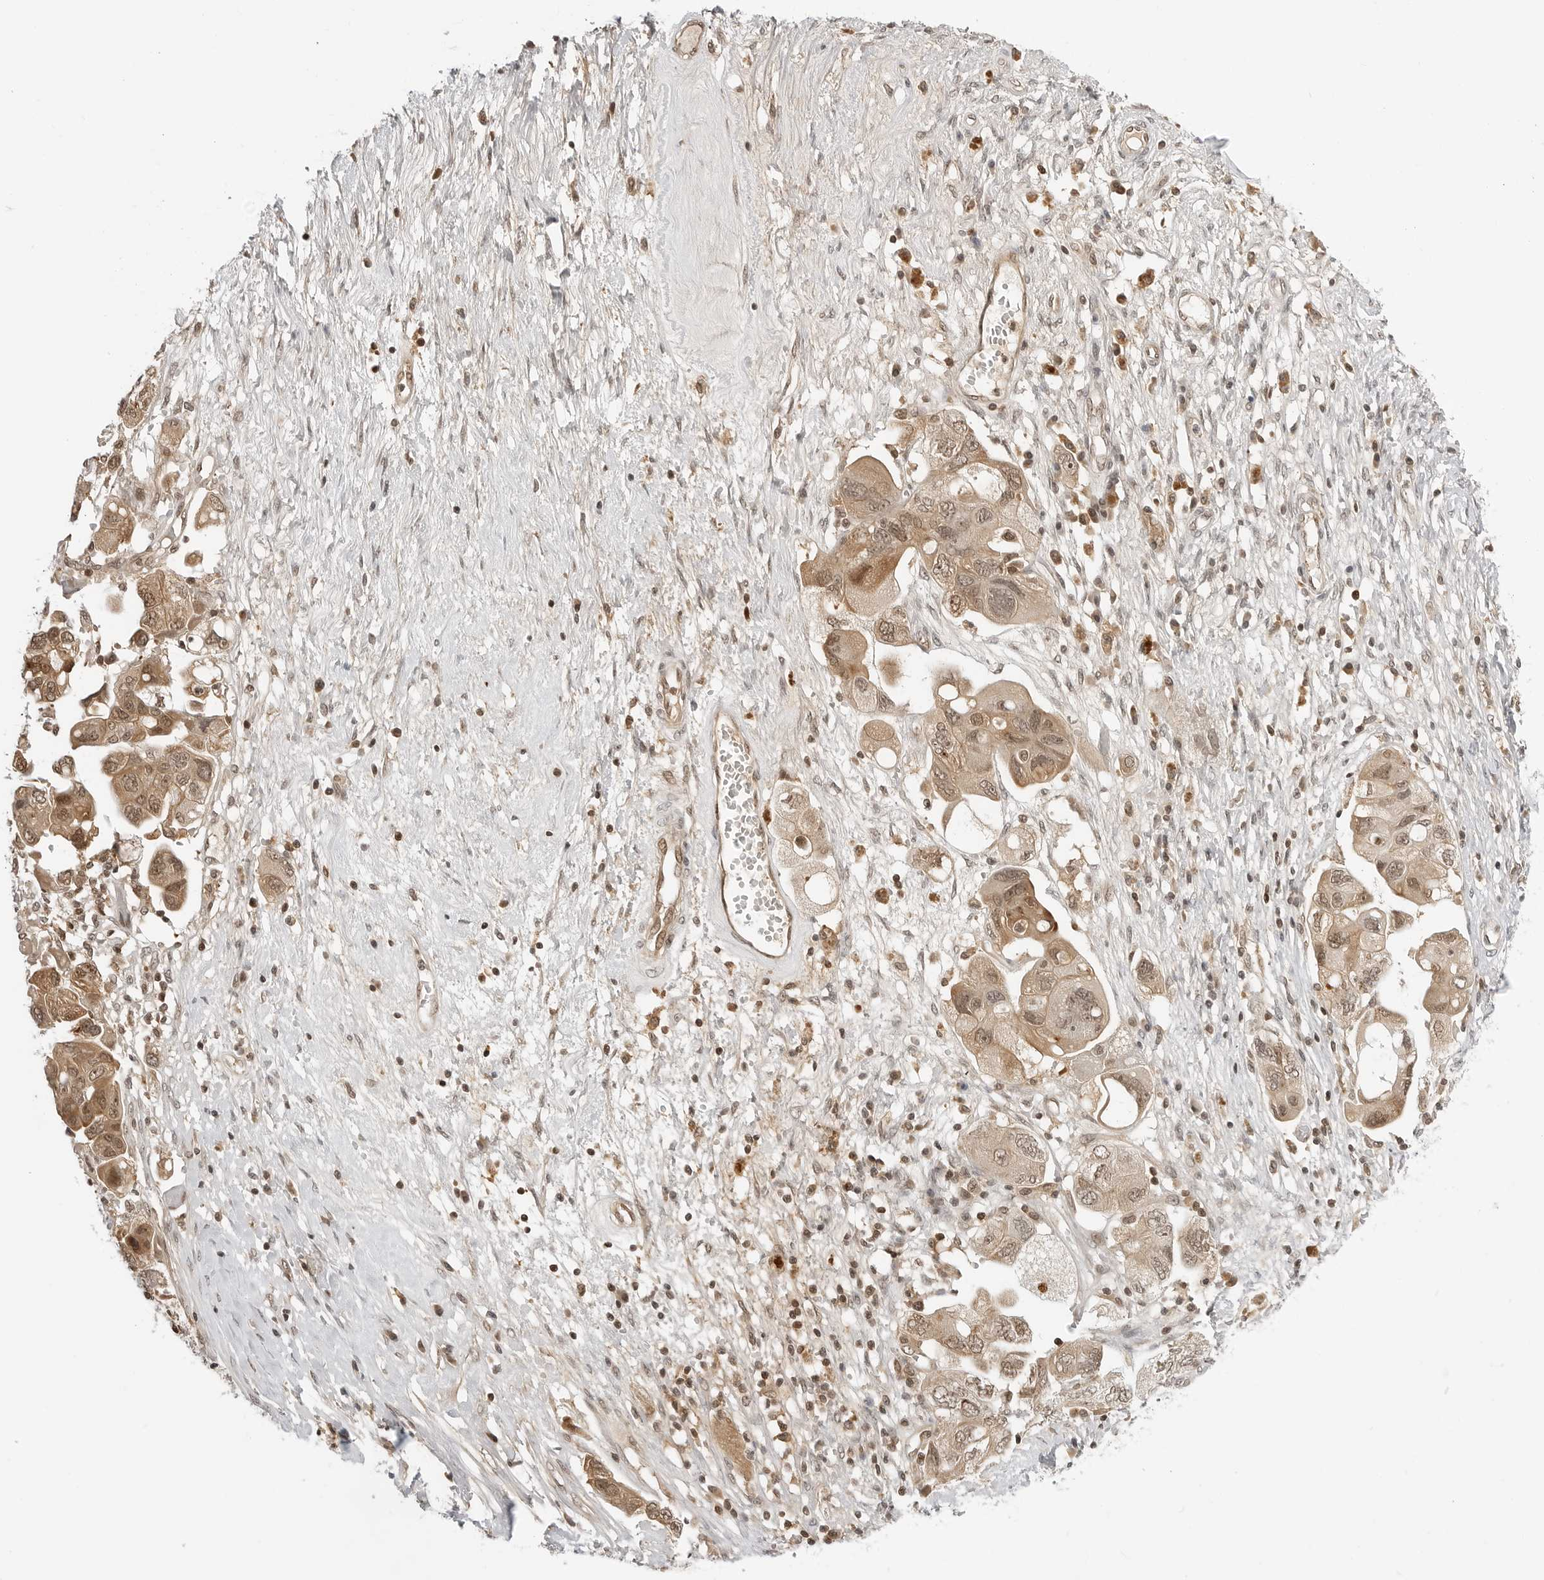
{"staining": {"intensity": "moderate", "quantity": ">75%", "location": "cytoplasmic/membranous,nuclear"}, "tissue": "ovarian cancer", "cell_type": "Tumor cells", "image_type": "cancer", "snomed": [{"axis": "morphology", "description": "Carcinoma, NOS"}, {"axis": "morphology", "description": "Cystadenocarcinoma, serous, NOS"}, {"axis": "topography", "description": "Ovary"}], "caption": "The histopathology image exhibits staining of ovarian cancer, revealing moderate cytoplasmic/membranous and nuclear protein staining (brown color) within tumor cells.", "gene": "C8orf33", "patient": {"sex": "female", "age": 69}}